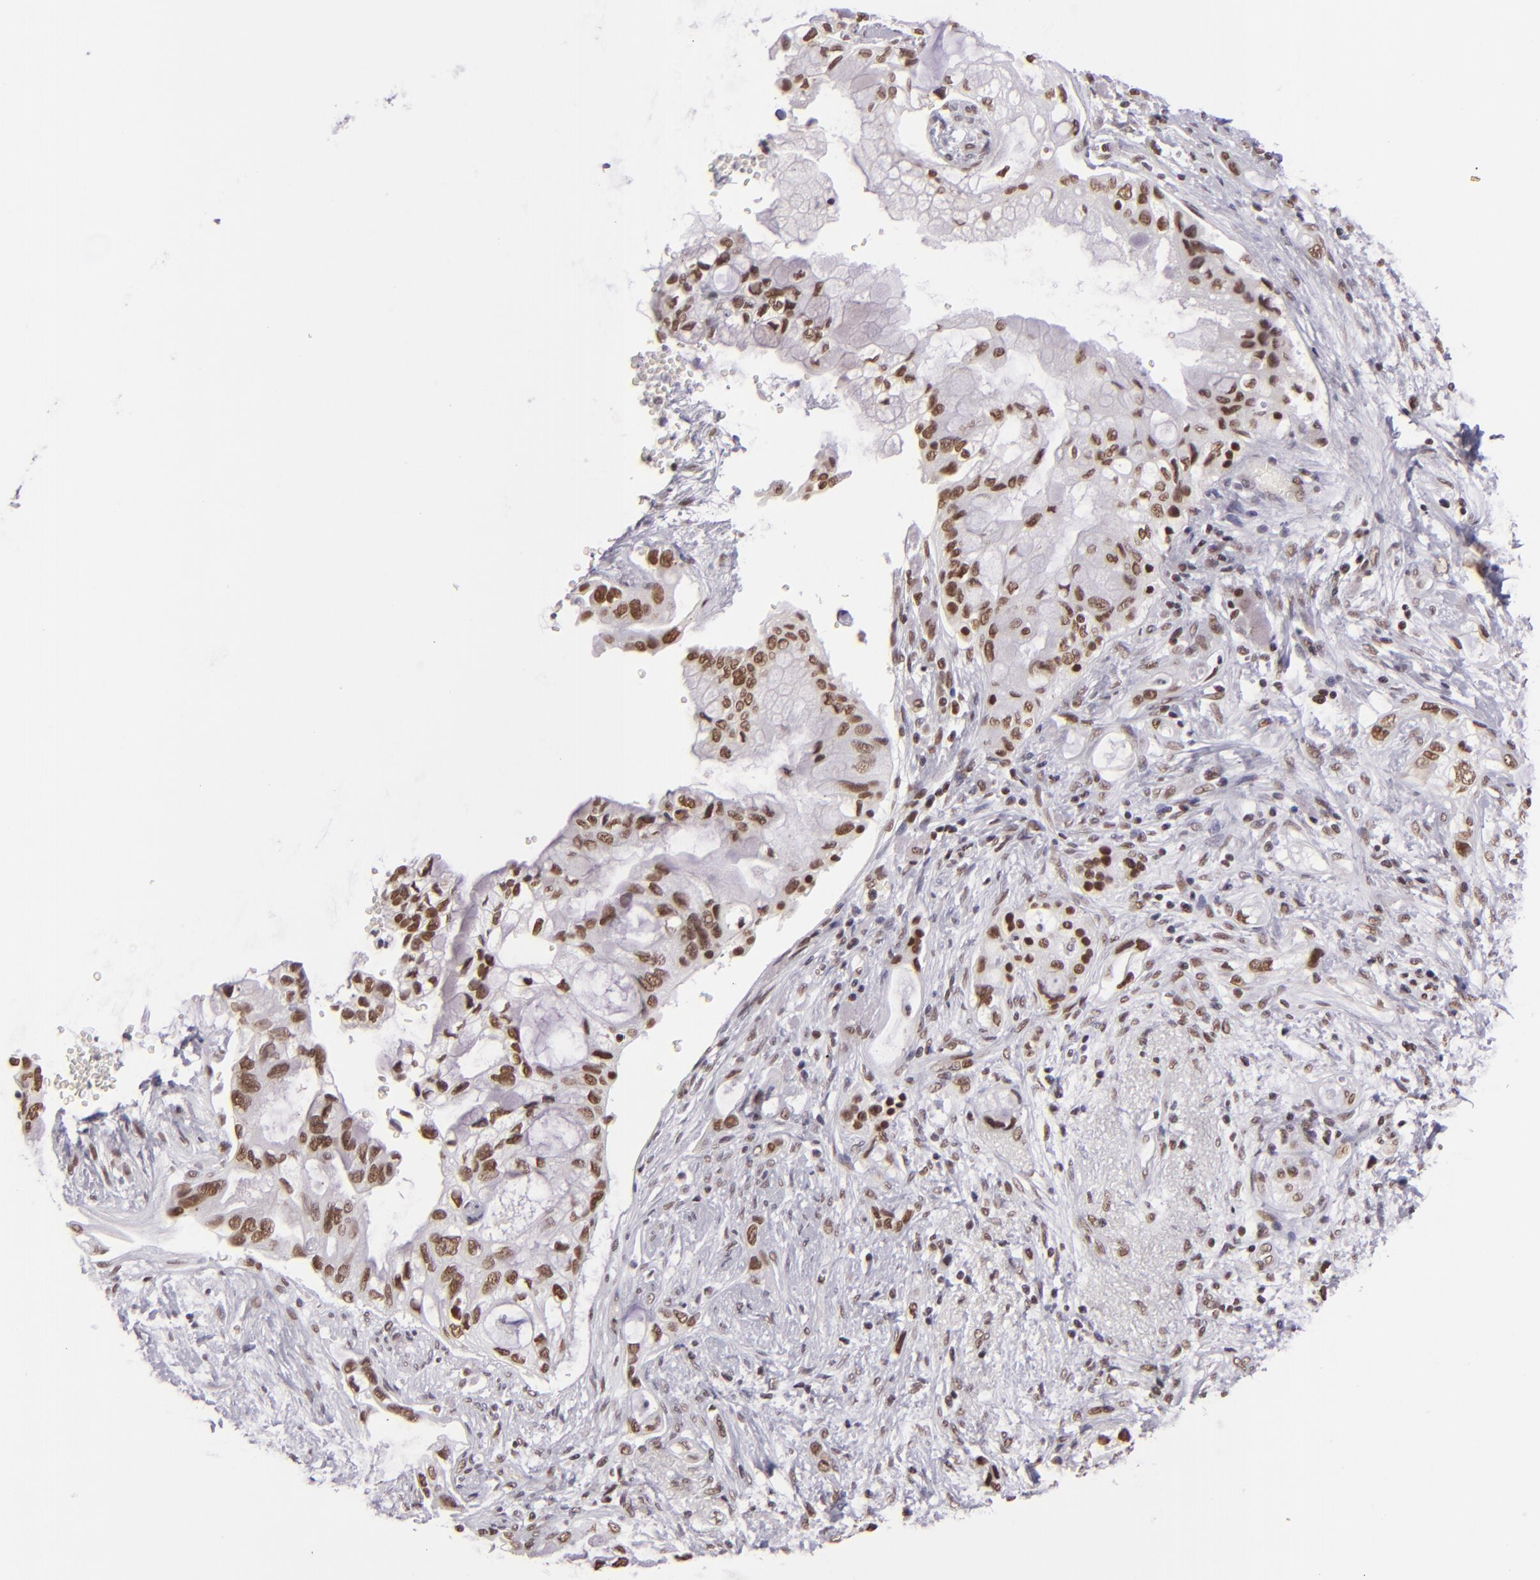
{"staining": {"intensity": "strong", "quantity": ">75%", "location": "nuclear"}, "tissue": "pancreatic cancer", "cell_type": "Tumor cells", "image_type": "cancer", "snomed": [{"axis": "morphology", "description": "Adenocarcinoma, NOS"}, {"axis": "topography", "description": "Pancreas"}], "caption": "A brown stain shows strong nuclear positivity of a protein in adenocarcinoma (pancreatic) tumor cells. Nuclei are stained in blue.", "gene": "BRD8", "patient": {"sex": "female", "age": 70}}